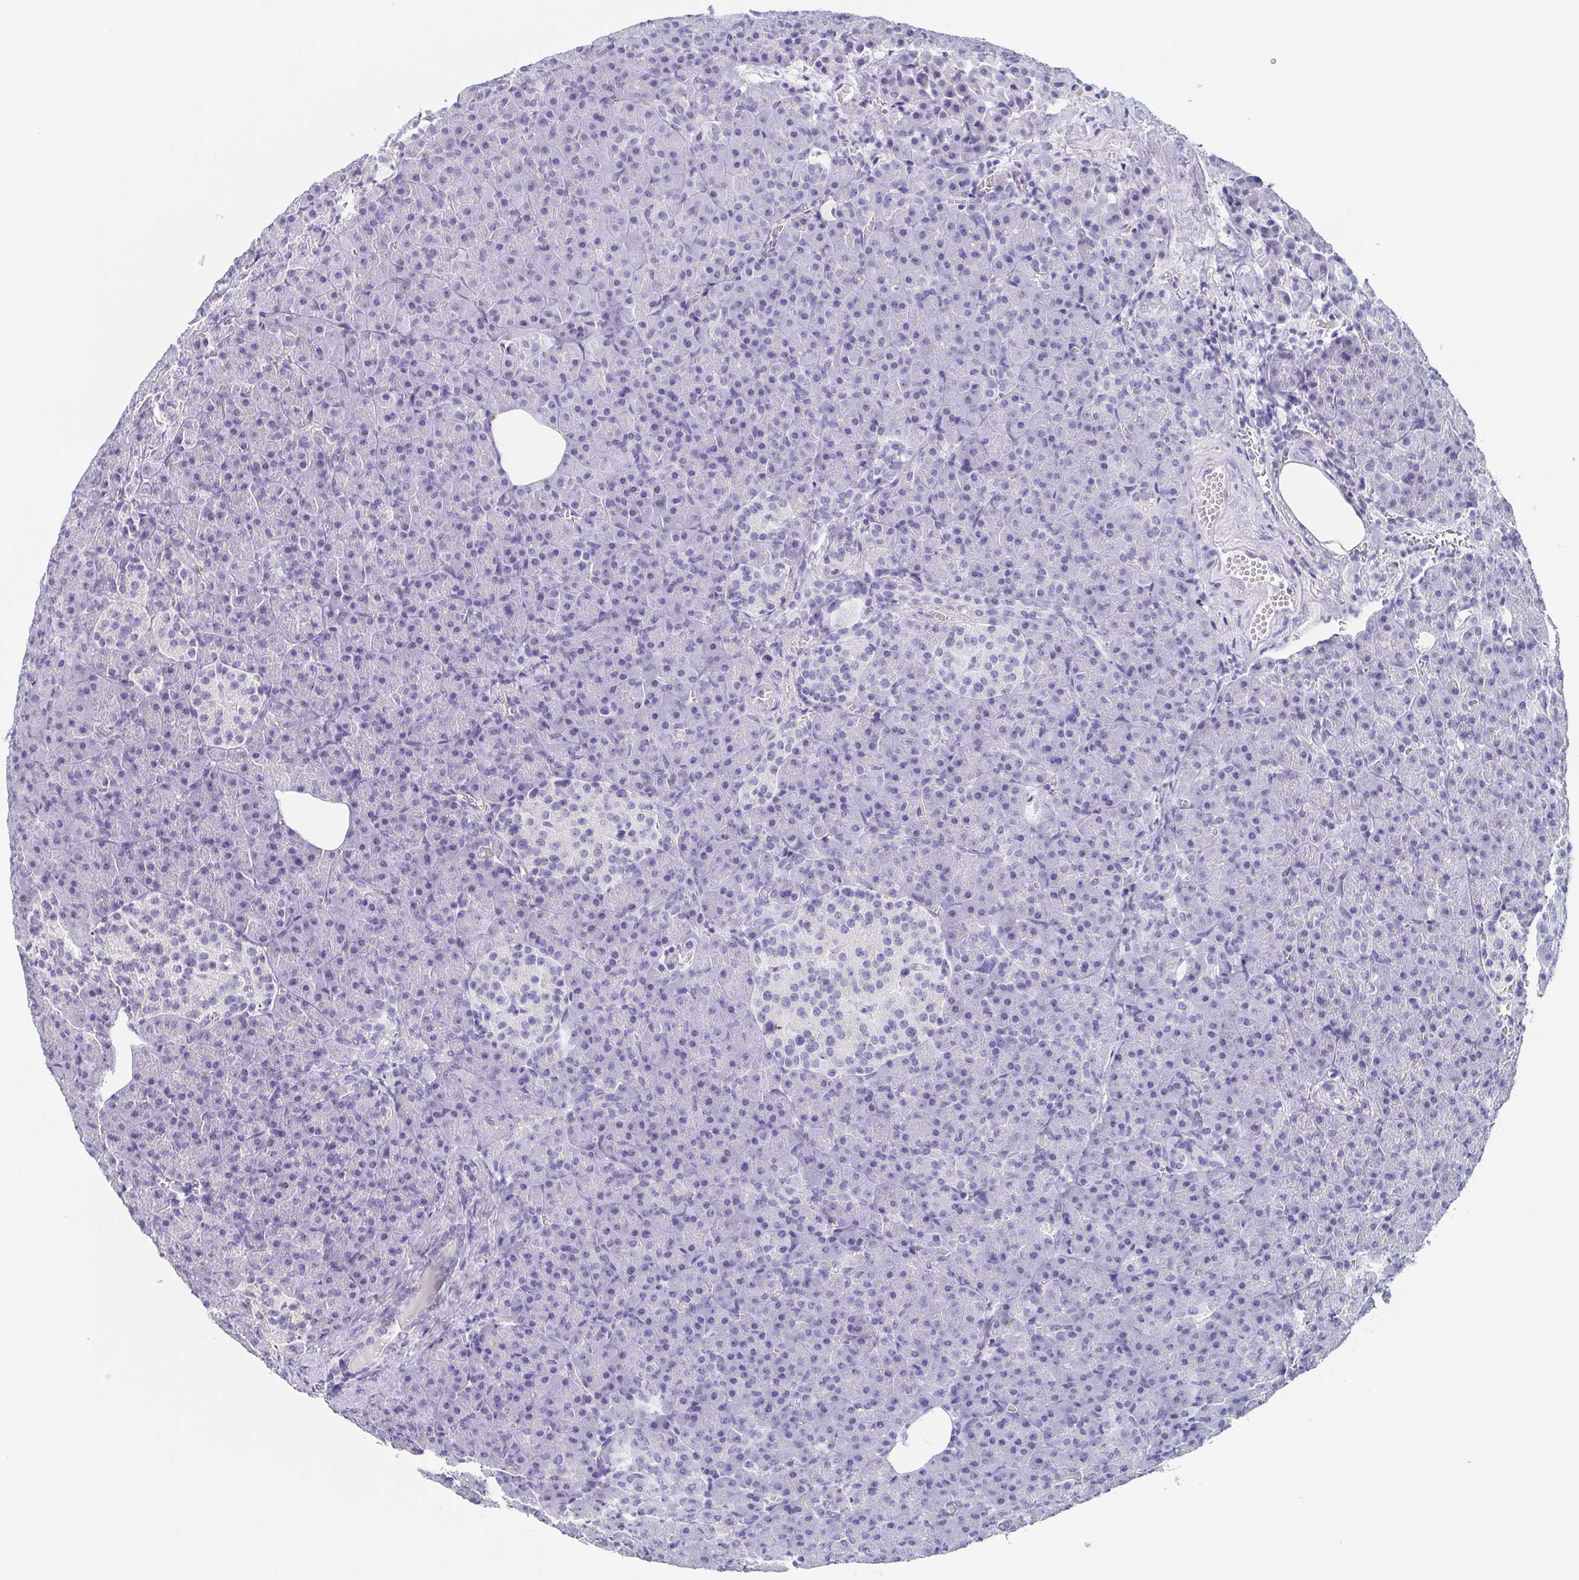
{"staining": {"intensity": "negative", "quantity": "none", "location": "none"}, "tissue": "pancreas", "cell_type": "Exocrine glandular cells", "image_type": "normal", "snomed": [{"axis": "morphology", "description": "Normal tissue, NOS"}, {"axis": "topography", "description": "Pancreas"}], "caption": "Immunohistochemical staining of benign human pancreas shows no significant staining in exocrine glandular cells. Nuclei are stained in blue.", "gene": "ITLN1", "patient": {"sex": "female", "age": 74}}